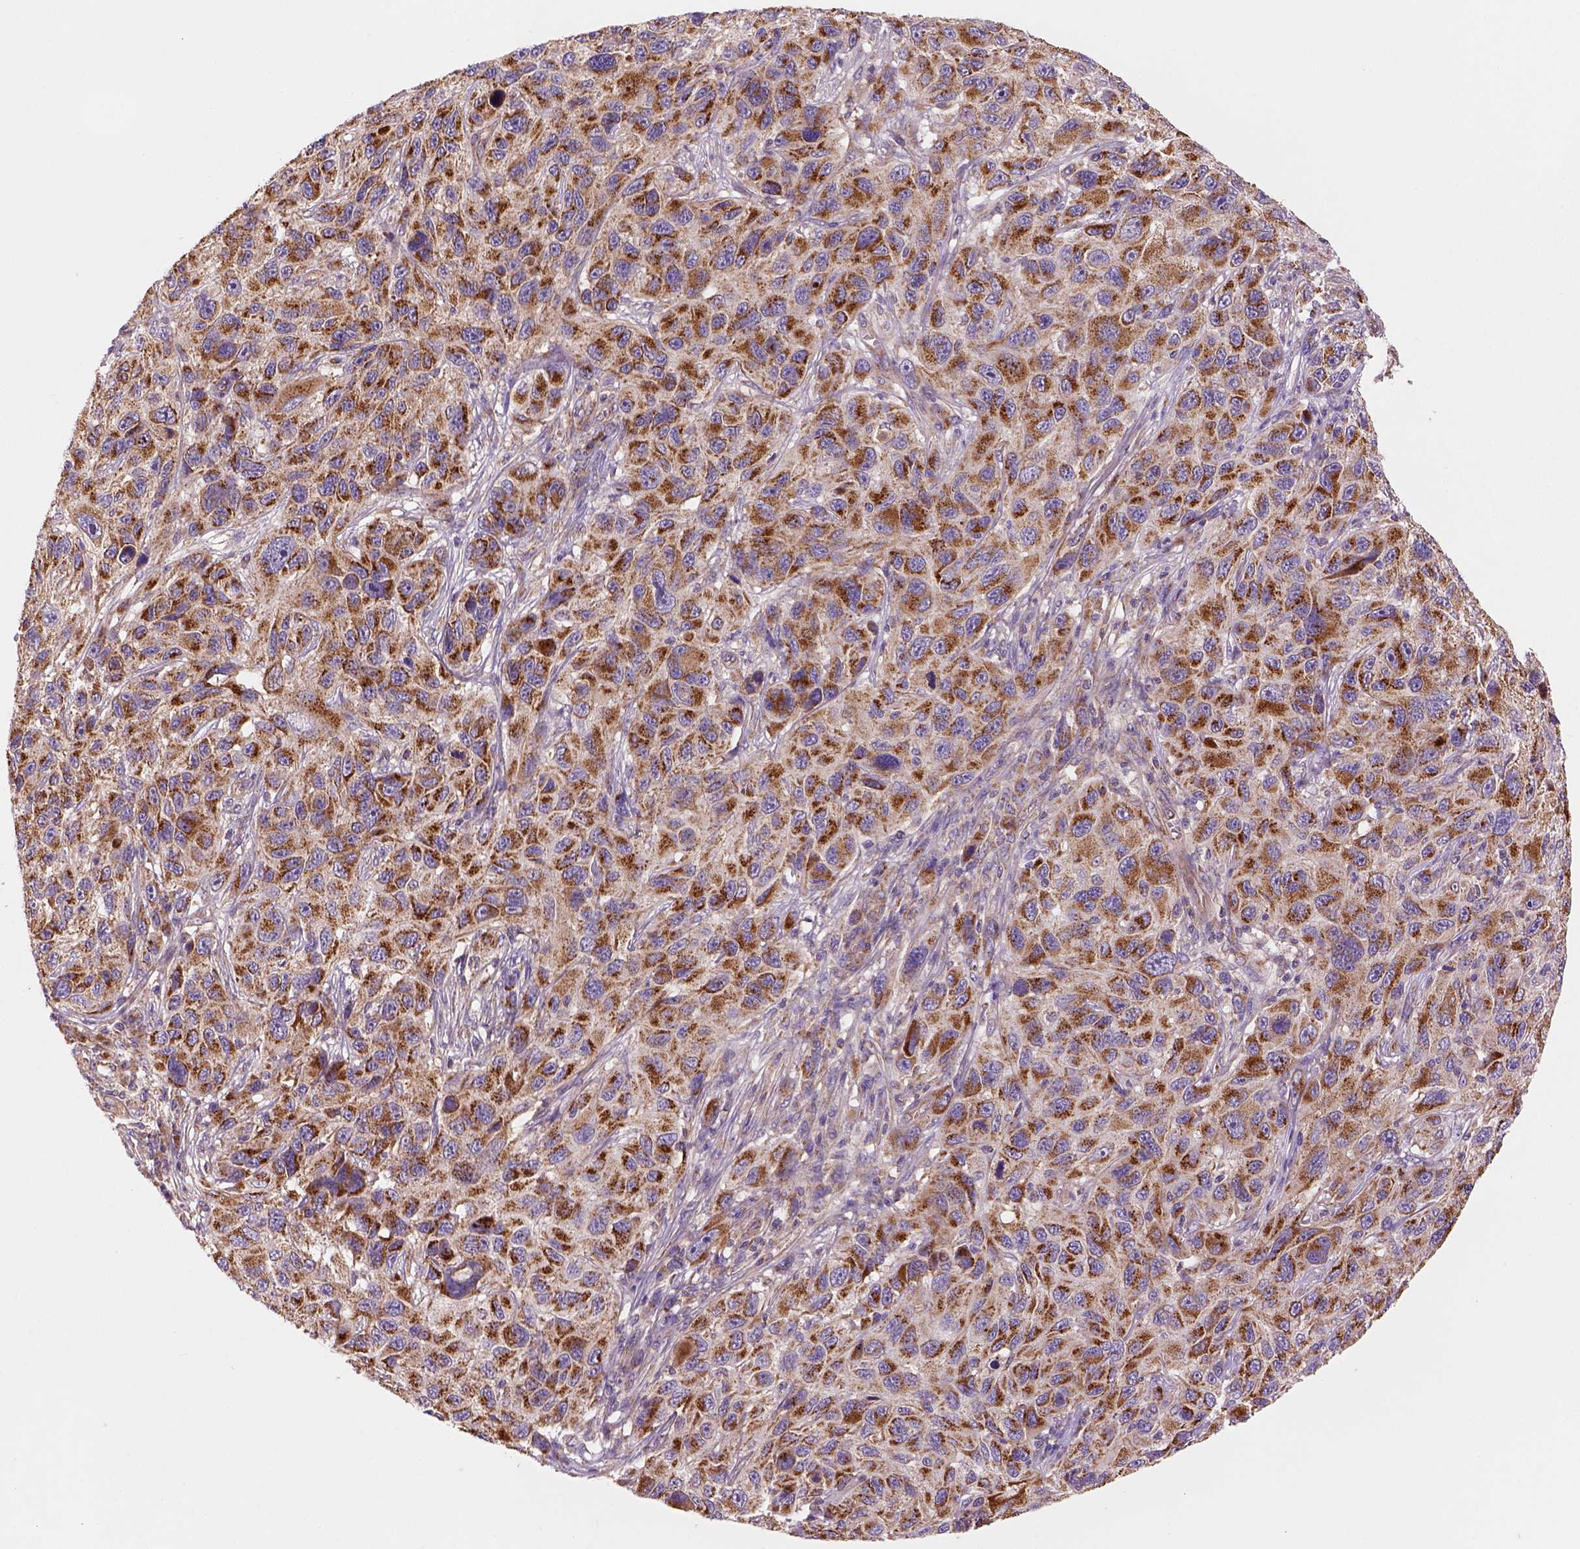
{"staining": {"intensity": "moderate", "quantity": ">75%", "location": "cytoplasmic/membranous"}, "tissue": "melanoma", "cell_type": "Tumor cells", "image_type": "cancer", "snomed": [{"axis": "morphology", "description": "Malignant melanoma, NOS"}, {"axis": "topography", "description": "Skin"}], "caption": "Tumor cells exhibit medium levels of moderate cytoplasmic/membranous staining in approximately >75% of cells in human malignant melanoma.", "gene": "WARS2", "patient": {"sex": "male", "age": 53}}